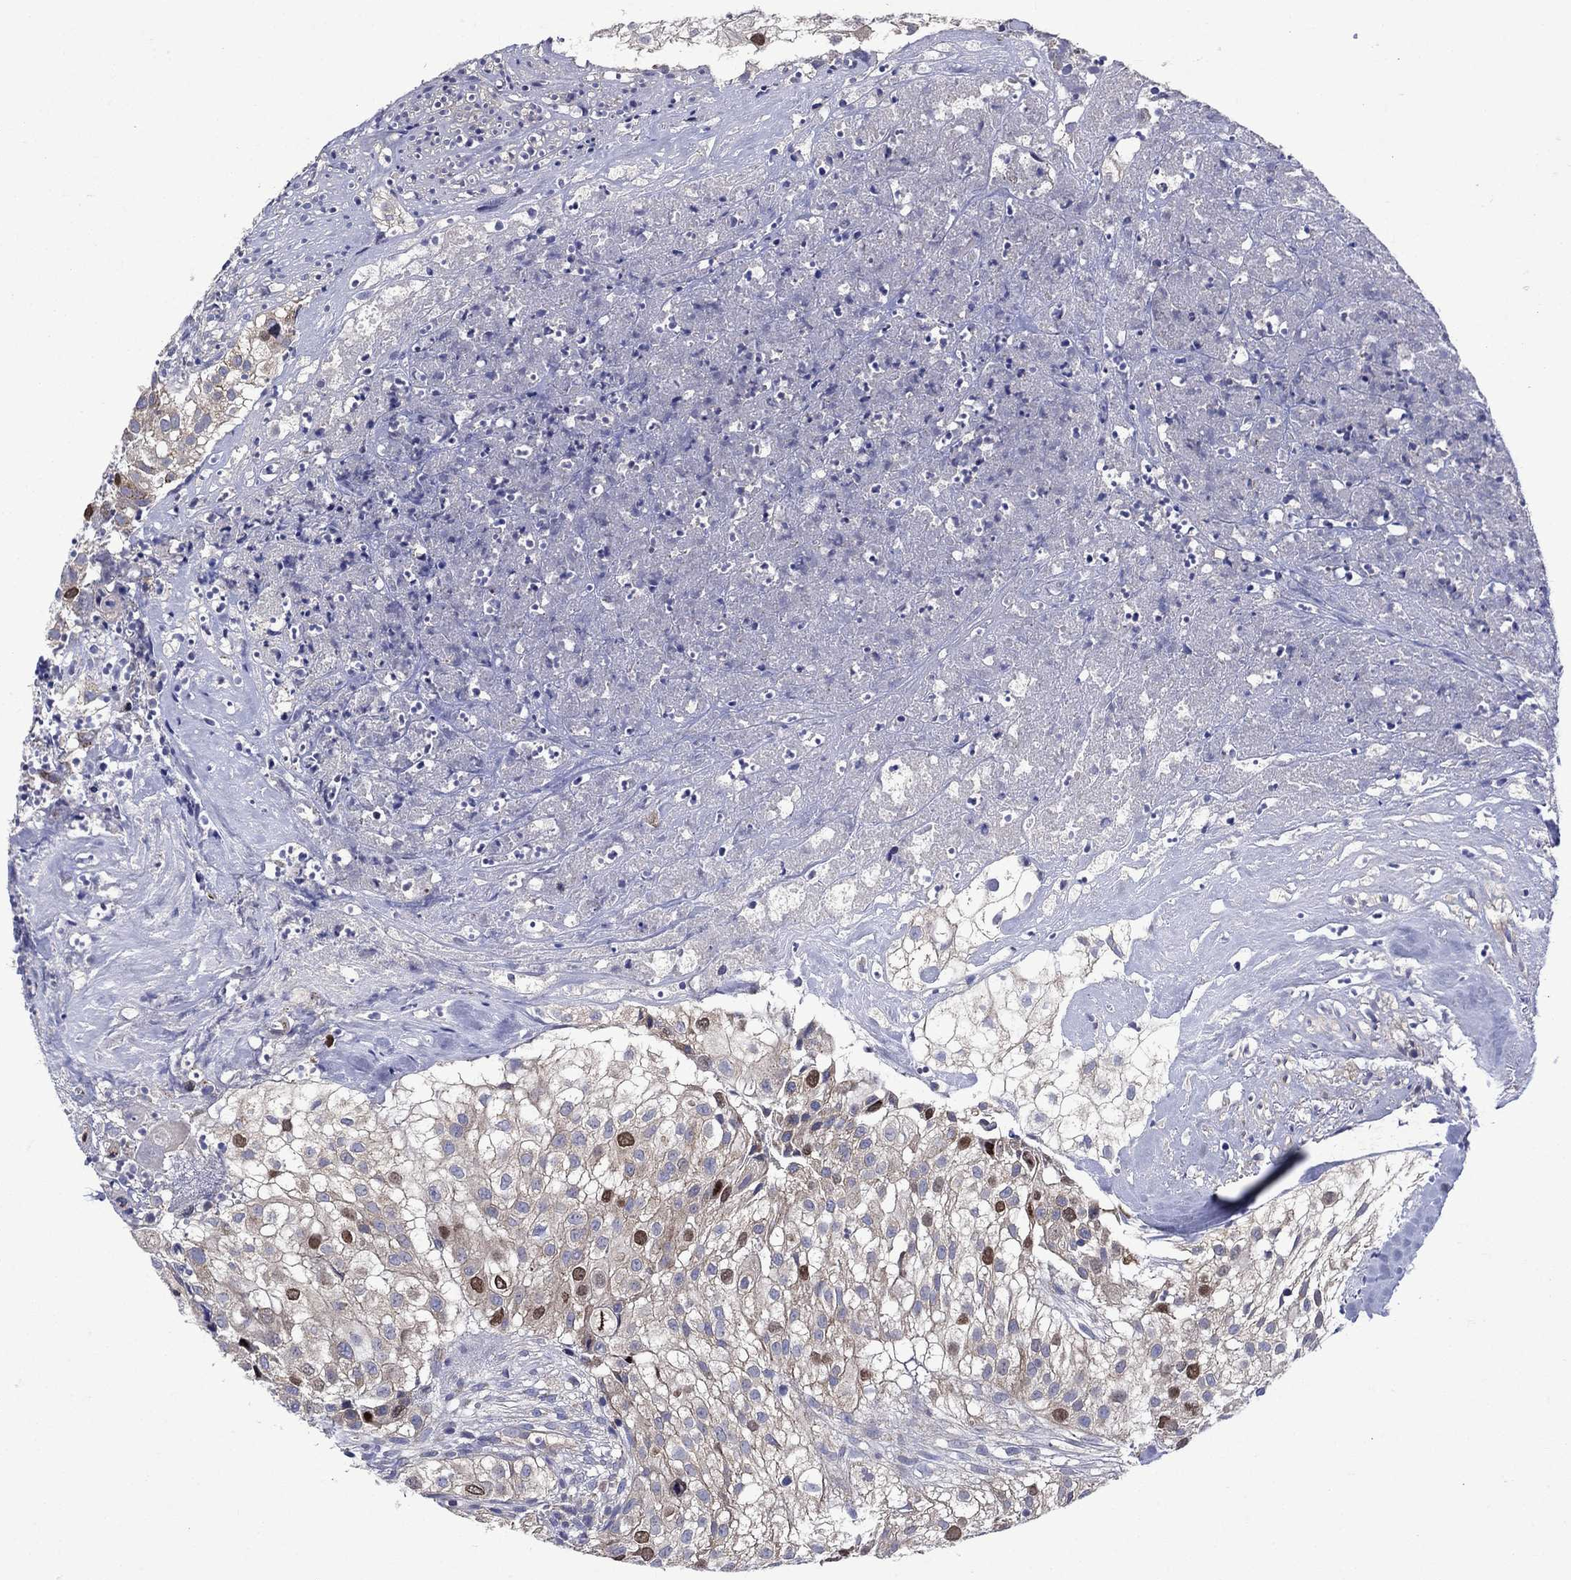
{"staining": {"intensity": "strong", "quantity": "<25%", "location": "nuclear"}, "tissue": "urothelial cancer", "cell_type": "Tumor cells", "image_type": "cancer", "snomed": [{"axis": "morphology", "description": "Urothelial carcinoma, High grade"}, {"axis": "topography", "description": "Urinary bladder"}], "caption": "Immunohistochemistry (IHC) photomicrograph of neoplastic tissue: human high-grade urothelial carcinoma stained using IHC demonstrates medium levels of strong protein expression localized specifically in the nuclear of tumor cells, appearing as a nuclear brown color.", "gene": "KIF22", "patient": {"sex": "female", "age": 79}}